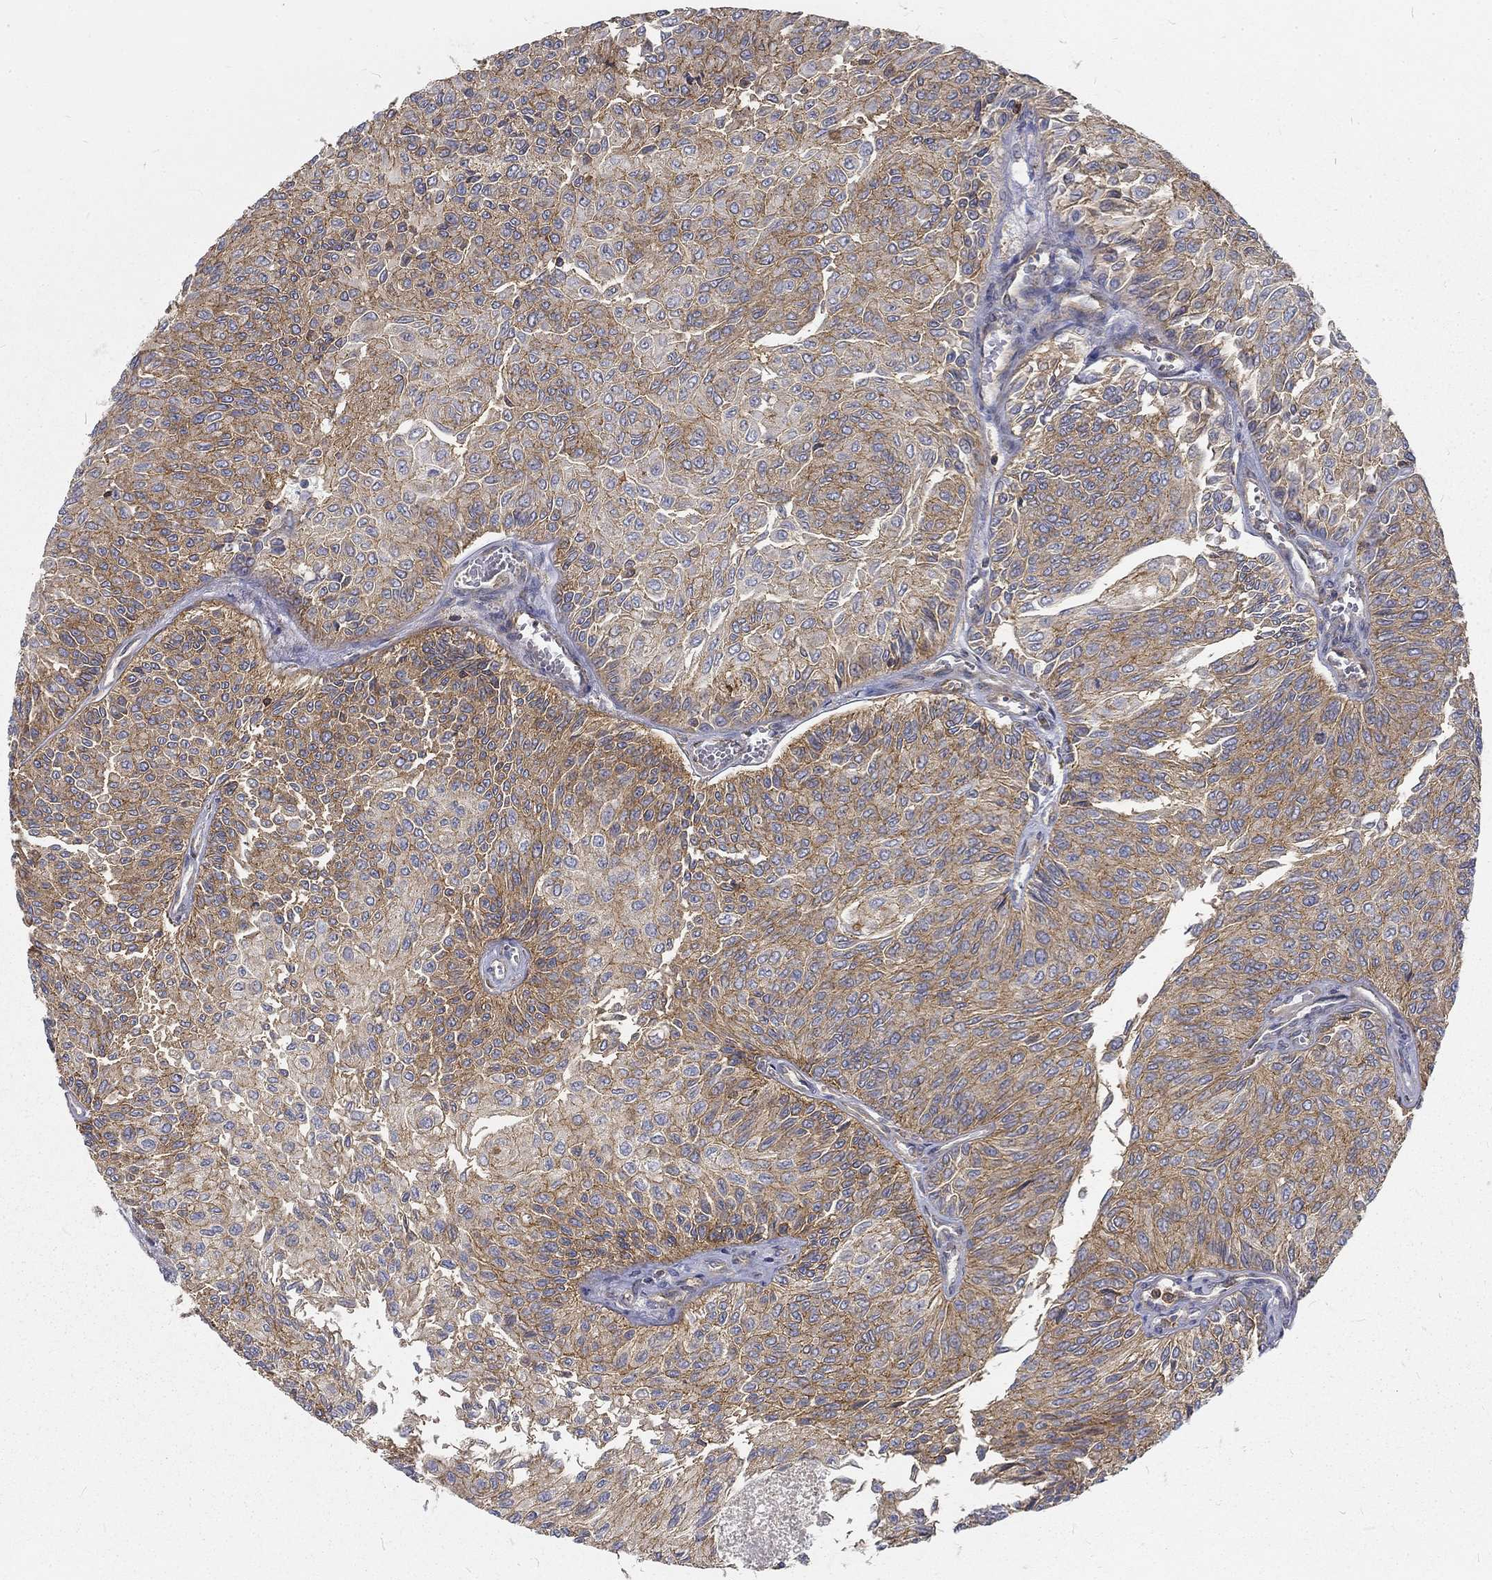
{"staining": {"intensity": "strong", "quantity": "25%-75%", "location": "cytoplasmic/membranous"}, "tissue": "urothelial cancer", "cell_type": "Tumor cells", "image_type": "cancer", "snomed": [{"axis": "morphology", "description": "Urothelial carcinoma, Low grade"}, {"axis": "topography", "description": "Ureter, NOS"}, {"axis": "topography", "description": "Urinary bladder"}], "caption": "This histopathology image displays urothelial carcinoma (low-grade) stained with IHC to label a protein in brown. The cytoplasmic/membranous of tumor cells show strong positivity for the protein. Nuclei are counter-stained blue.", "gene": "MTMR11", "patient": {"sex": "male", "age": 78}}